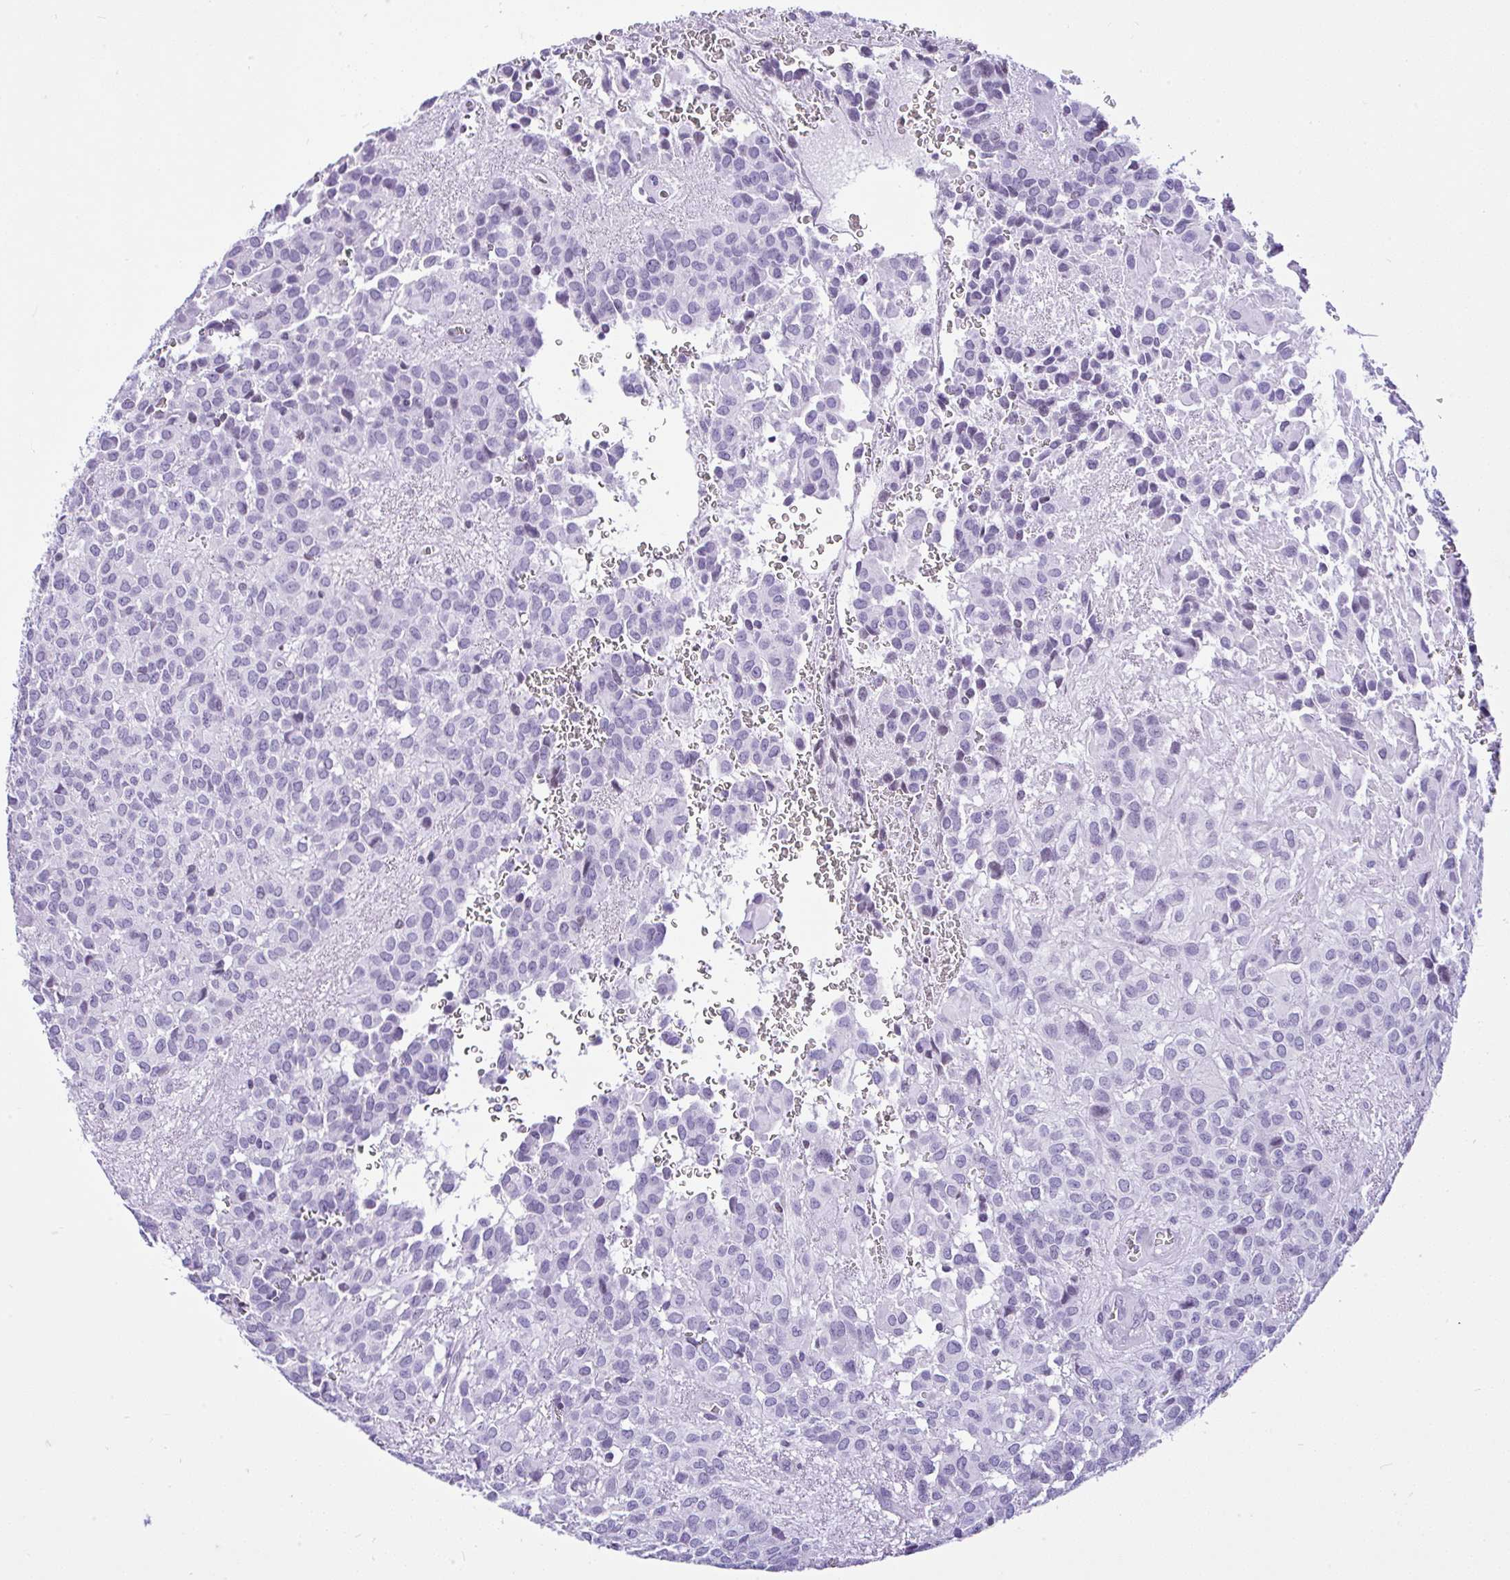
{"staining": {"intensity": "negative", "quantity": "none", "location": "none"}, "tissue": "glioma", "cell_type": "Tumor cells", "image_type": "cancer", "snomed": [{"axis": "morphology", "description": "Glioma, malignant, Low grade"}, {"axis": "topography", "description": "Brain"}], "caption": "Glioma was stained to show a protein in brown. There is no significant staining in tumor cells.", "gene": "KRT27", "patient": {"sex": "male", "age": 56}}